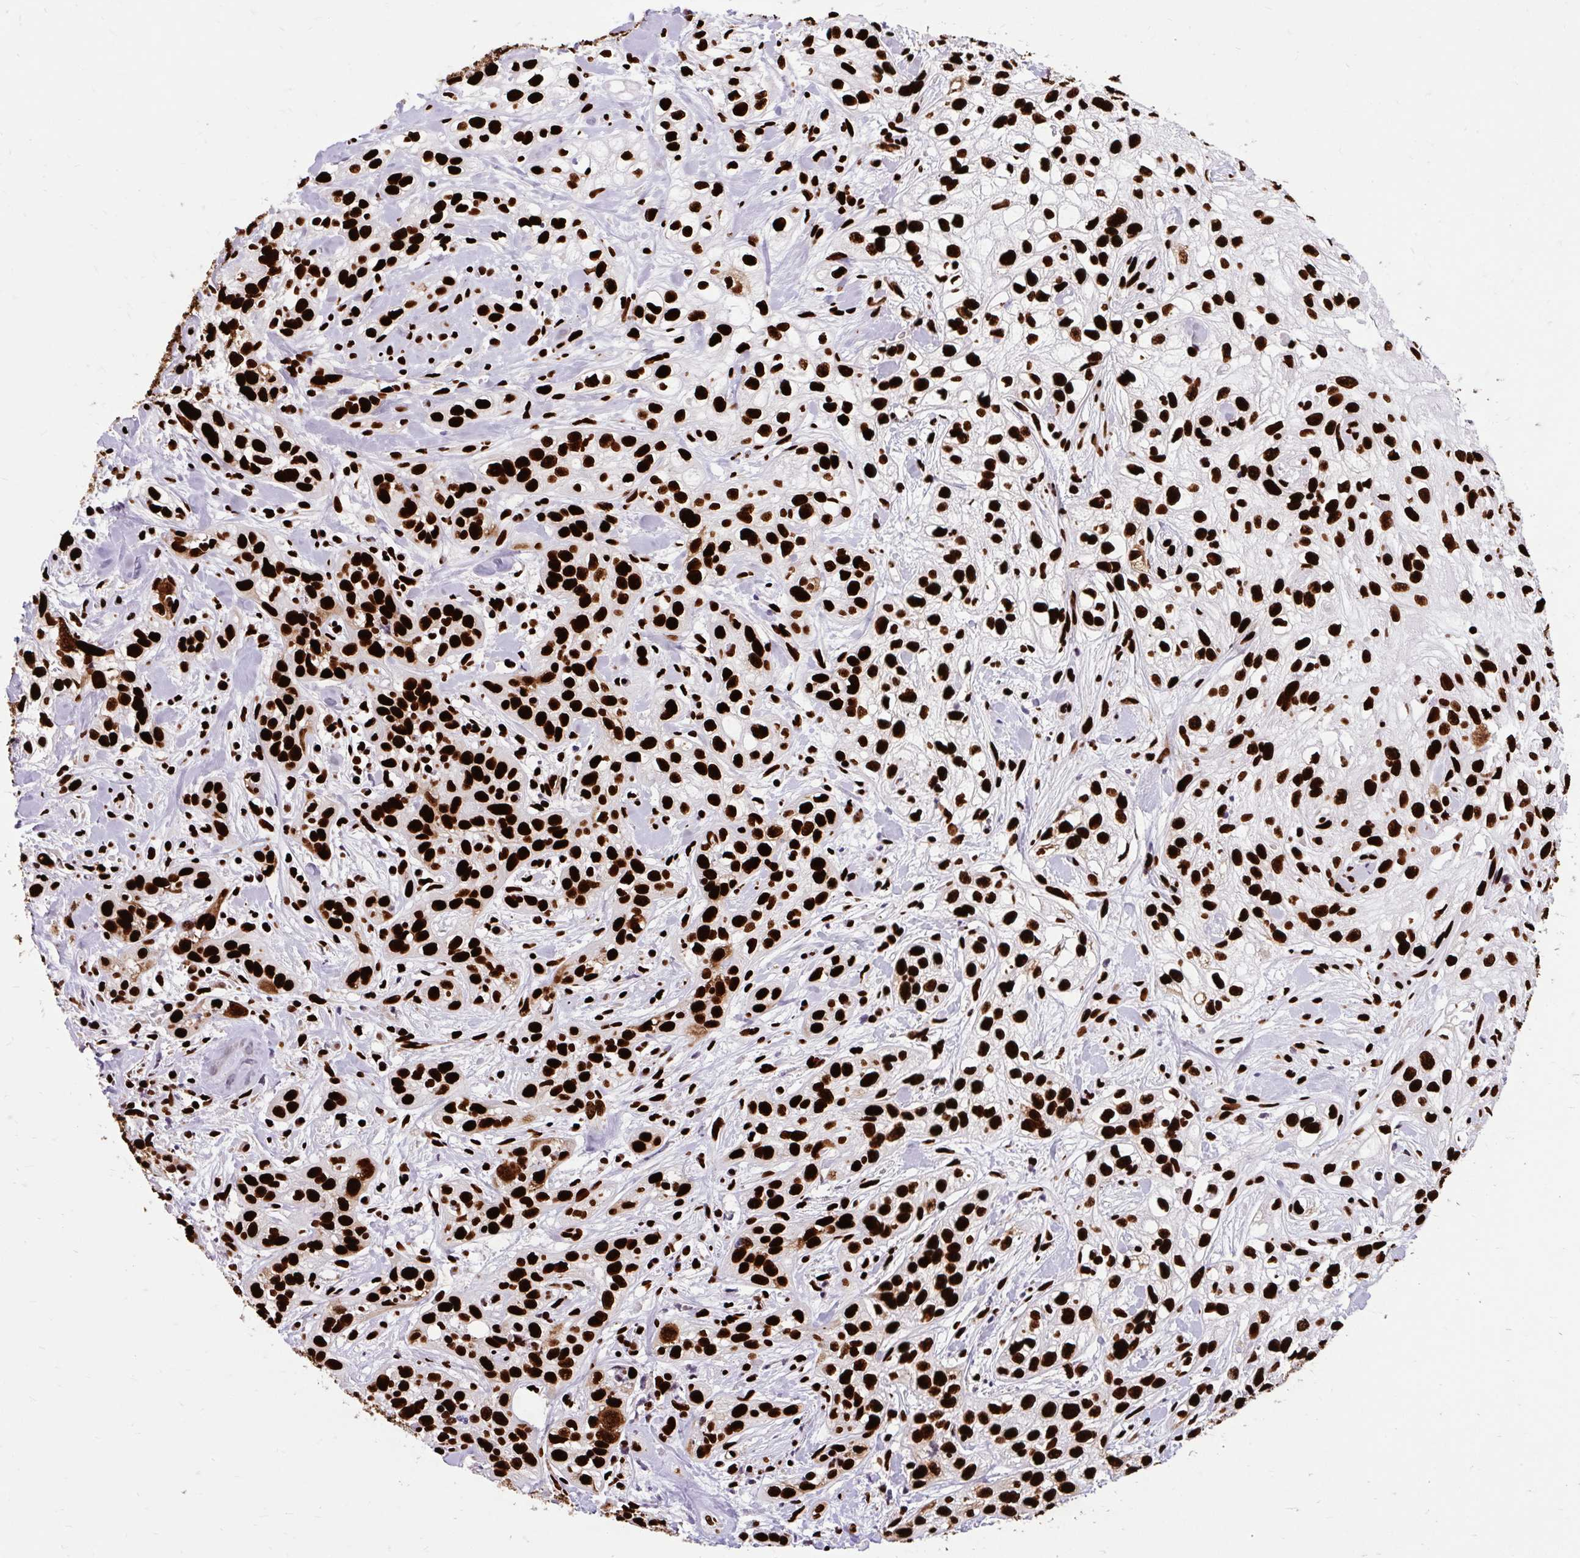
{"staining": {"intensity": "strong", "quantity": ">75%", "location": "nuclear"}, "tissue": "skin cancer", "cell_type": "Tumor cells", "image_type": "cancer", "snomed": [{"axis": "morphology", "description": "Squamous cell carcinoma, NOS"}, {"axis": "topography", "description": "Skin"}], "caption": "This is an image of immunohistochemistry (IHC) staining of skin cancer, which shows strong positivity in the nuclear of tumor cells.", "gene": "FUS", "patient": {"sex": "male", "age": 82}}